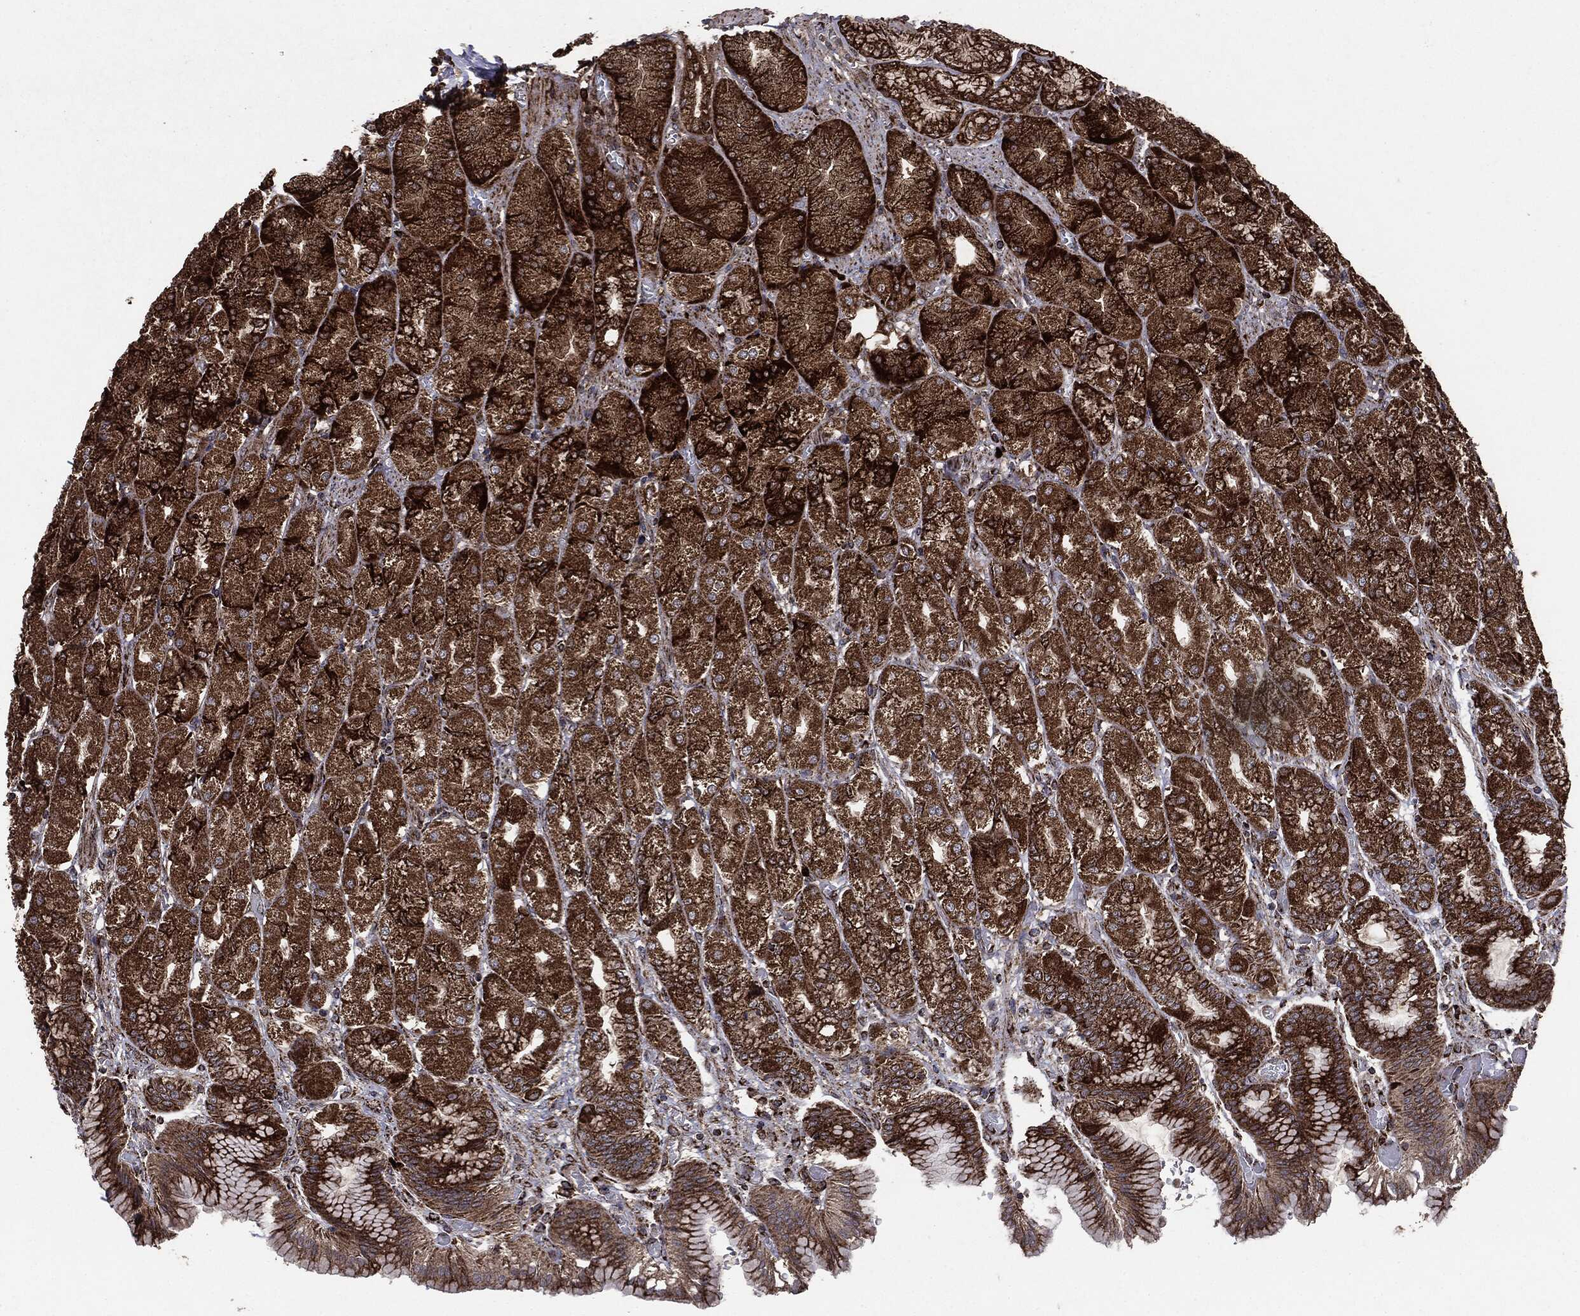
{"staining": {"intensity": "strong", "quantity": ">75%", "location": "cytoplasmic/membranous"}, "tissue": "stomach", "cell_type": "Glandular cells", "image_type": "normal", "snomed": [{"axis": "morphology", "description": "Normal tissue, NOS"}, {"axis": "morphology", "description": "Adenocarcinoma, NOS"}, {"axis": "morphology", "description": "Adenocarcinoma, High grade"}, {"axis": "topography", "description": "Stomach, upper"}, {"axis": "topography", "description": "Stomach"}], "caption": "This is a micrograph of IHC staining of normal stomach, which shows strong positivity in the cytoplasmic/membranous of glandular cells.", "gene": "MAP2K1", "patient": {"sex": "female", "age": 65}}